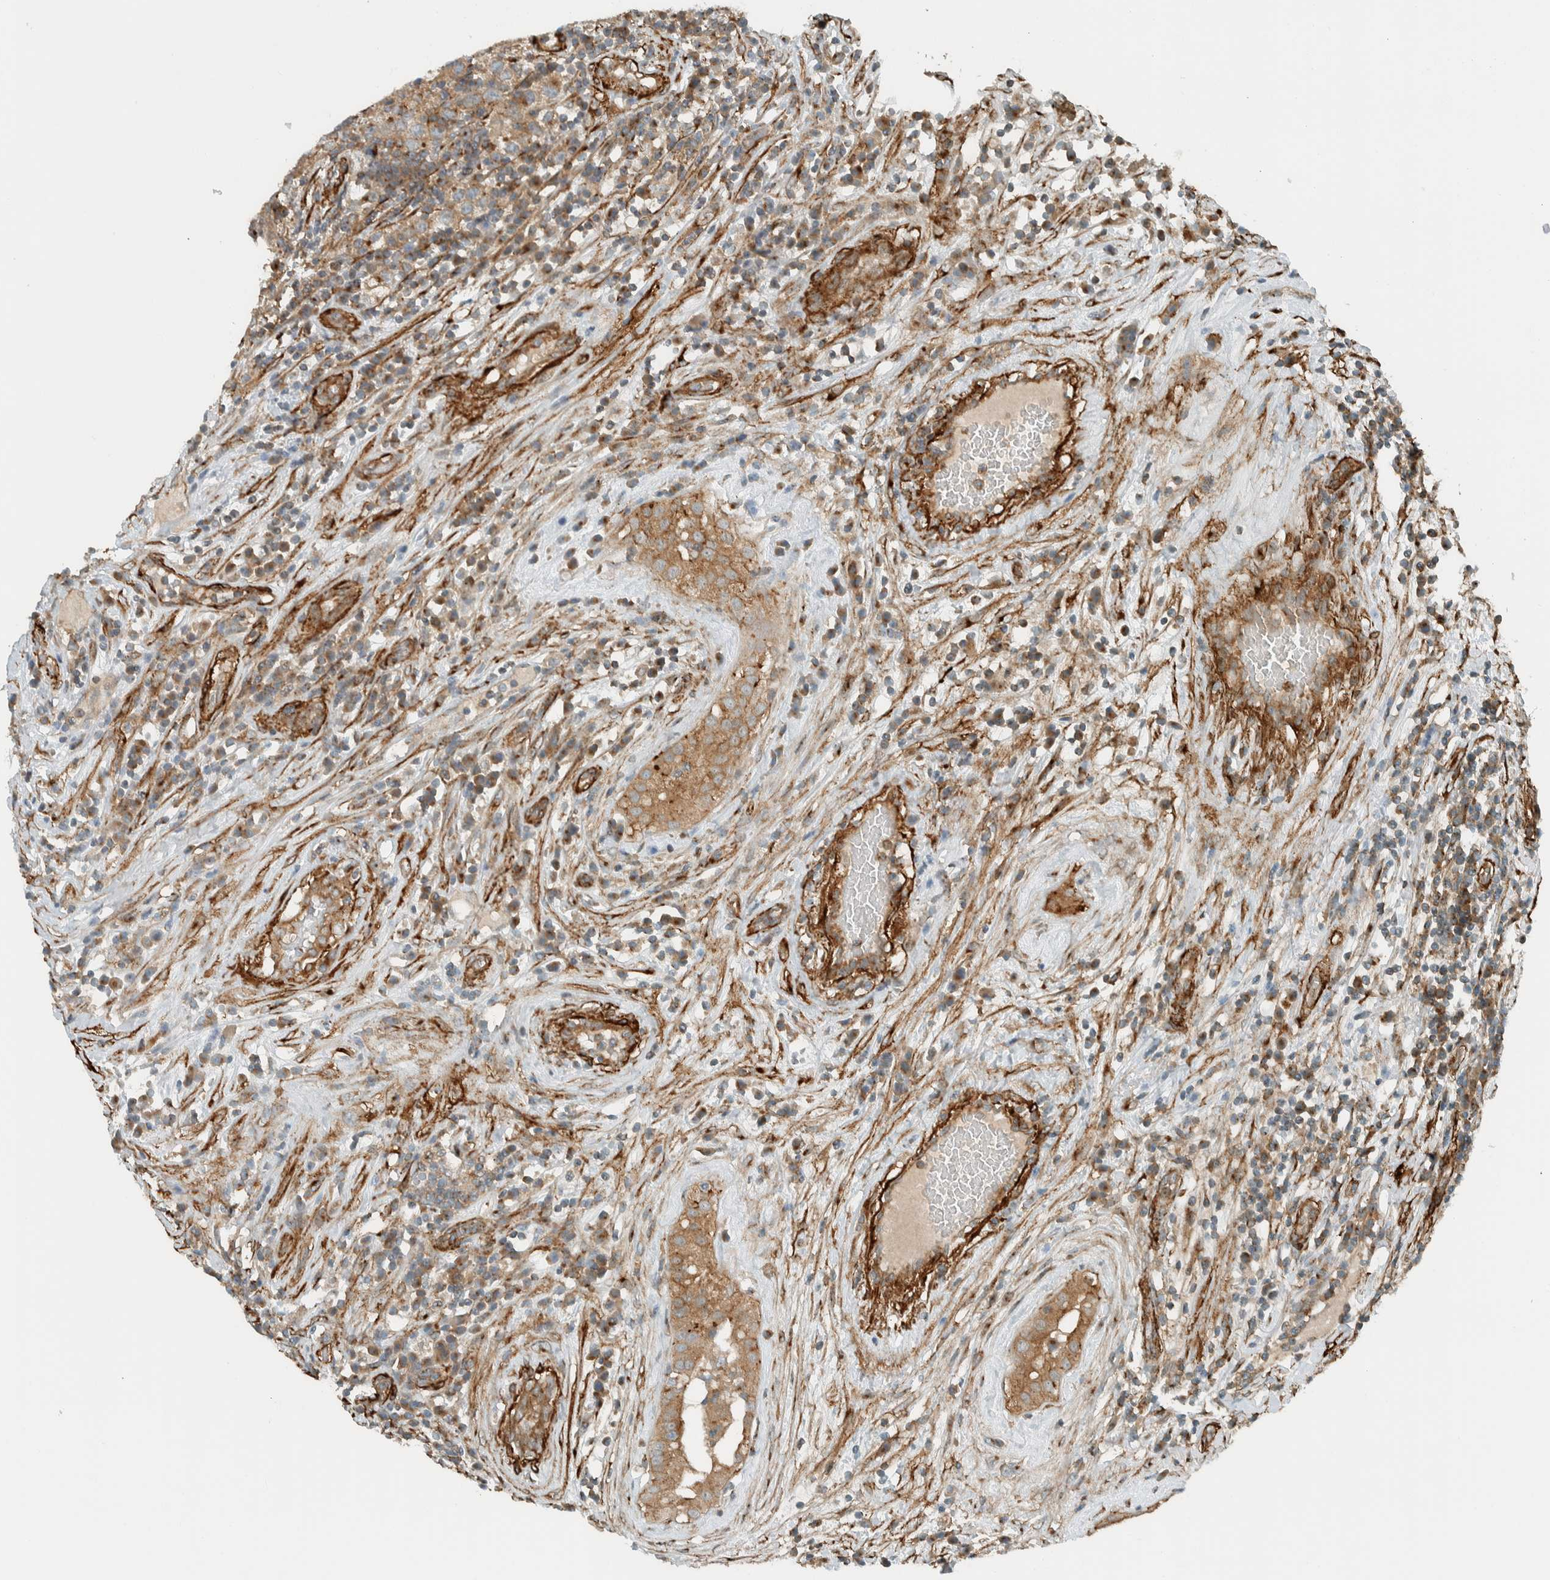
{"staining": {"intensity": "strong", "quantity": "25%-75%", "location": "cytoplasmic/membranous"}, "tissue": "testis cancer", "cell_type": "Tumor cells", "image_type": "cancer", "snomed": [{"axis": "morphology", "description": "Seminoma, NOS"}, {"axis": "morphology", "description": "Carcinoma, Embryonal, NOS"}, {"axis": "topography", "description": "Testis"}], "caption": "The histopathology image reveals staining of seminoma (testis), revealing strong cytoplasmic/membranous protein staining (brown color) within tumor cells. The protein of interest is shown in brown color, while the nuclei are stained blue.", "gene": "EXOC7", "patient": {"sex": "male", "age": 28}}